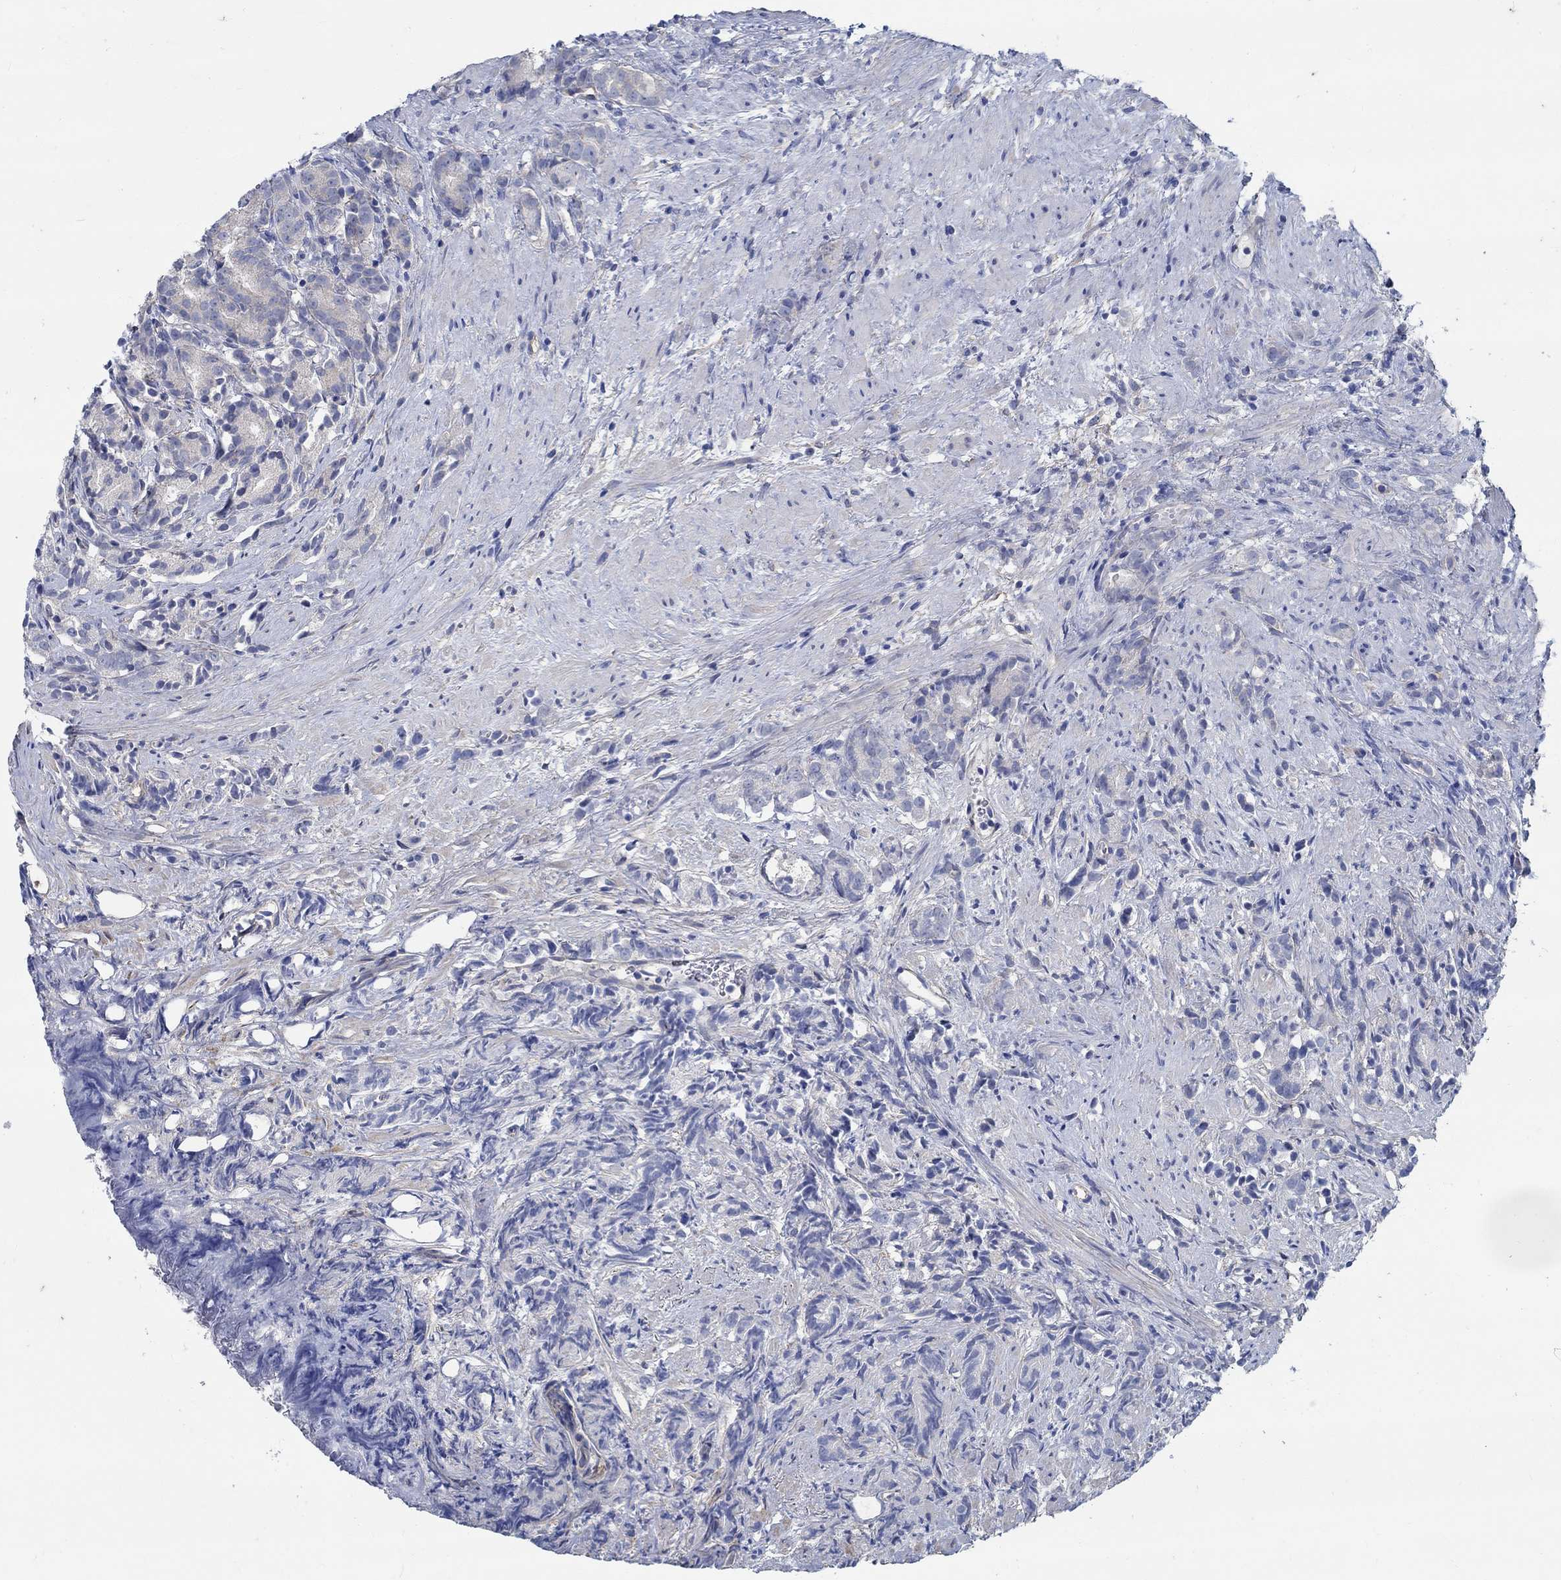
{"staining": {"intensity": "negative", "quantity": "none", "location": "none"}, "tissue": "prostate cancer", "cell_type": "Tumor cells", "image_type": "cancer", "snomed": [{"axis": "morphology", "description": "Adenocarcinoma, High grade"}, {"axis": "topography", "description": "Prostate"}], "caption": "There is no significant expression in tumor cells of prostate cancer. The staining is performed using DAB (3,3'-diaminobenzidine) brown chromogen with nuclei counter-stained in using hematoxylin.", "gene": "TMEM198", "patient": {"sex": "male", "age": 90}}